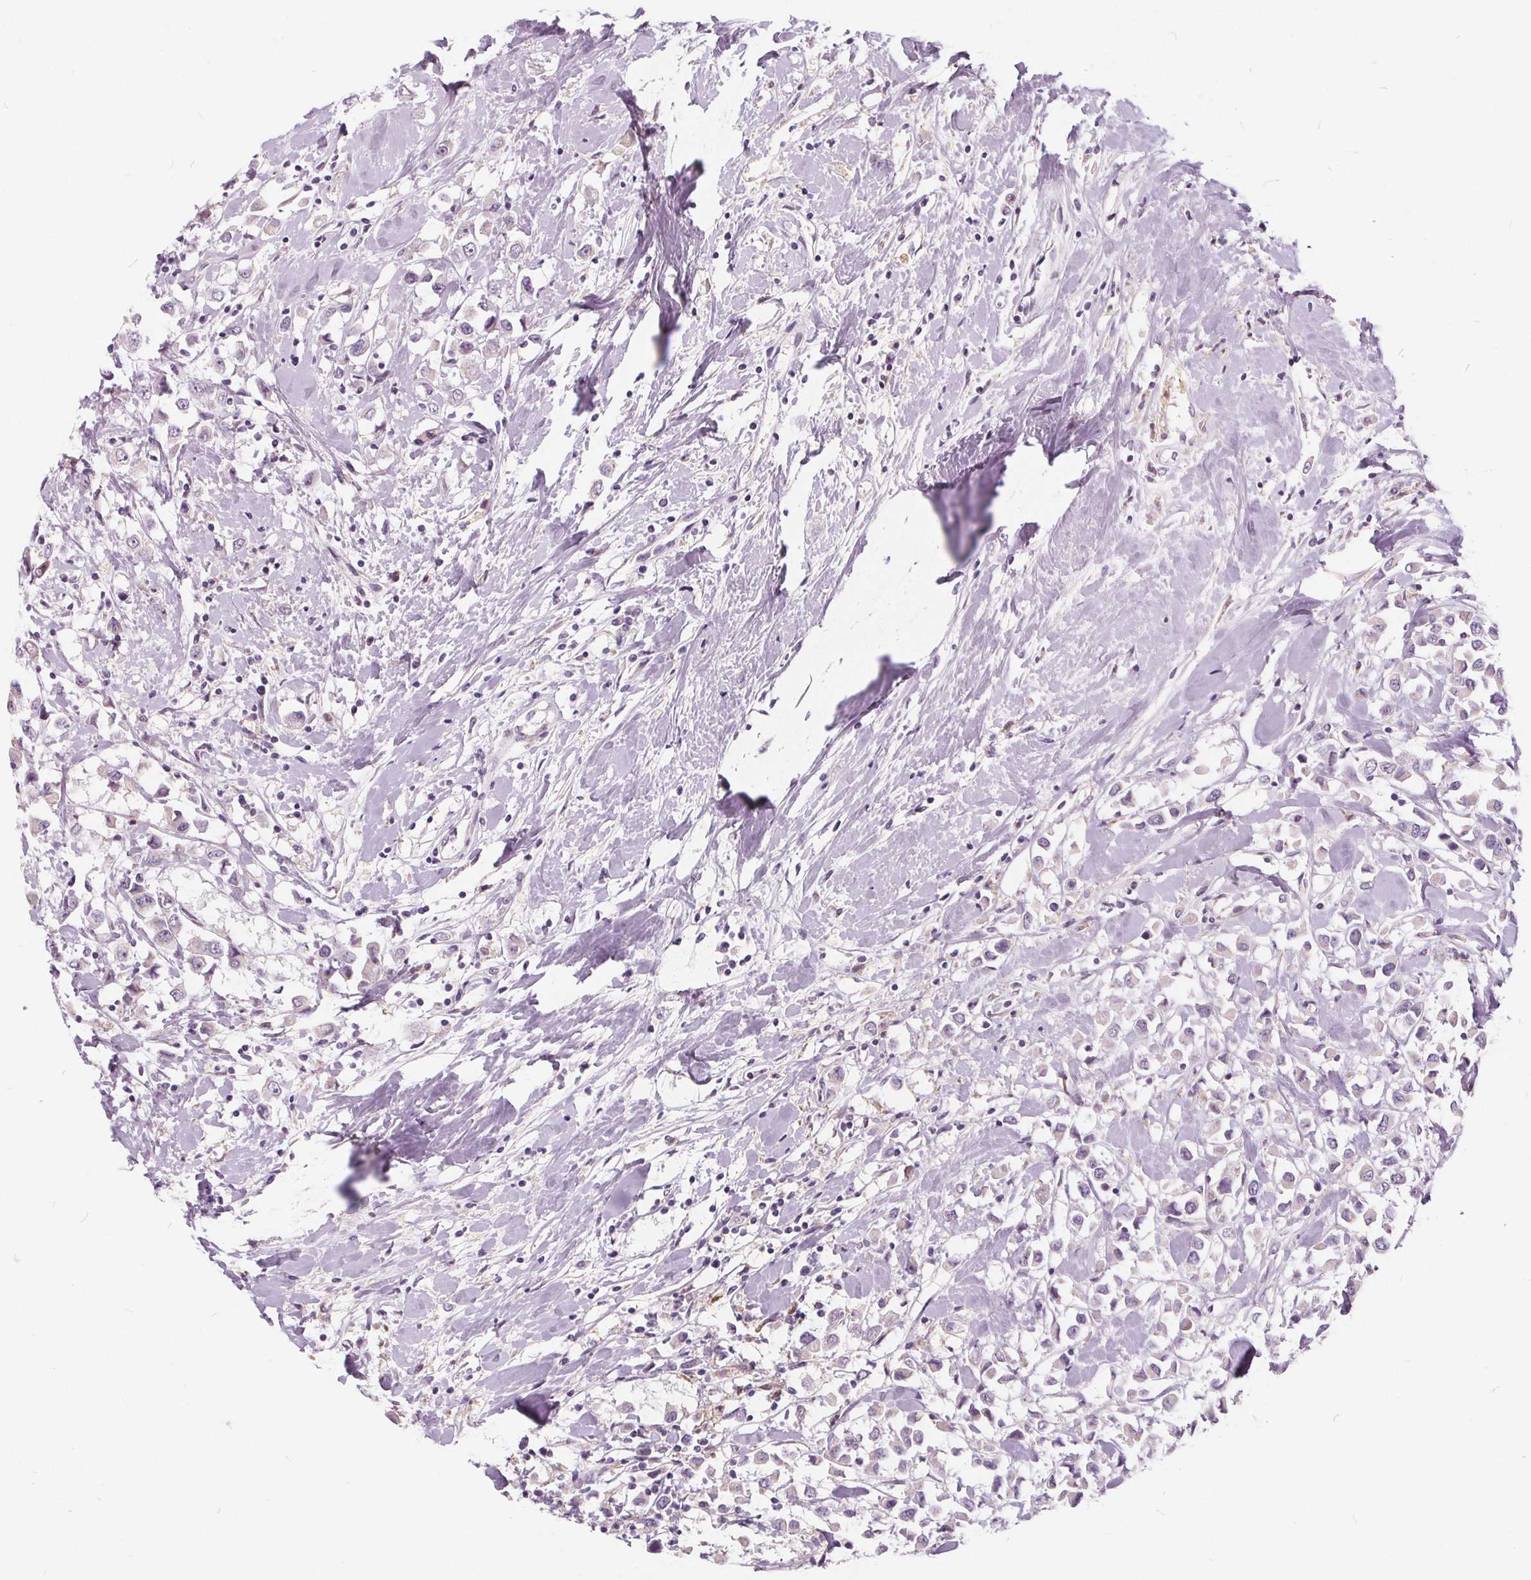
{"staining": {"intensity": "negative", "quantity": "none", "location": "none"}, "tissue": "breast cancer", "cell_type": "Tumor cells", "image_type": "cancer", "snomed": [{"axis": "morphology", "description": "Duct carcinoma"}, {"axis": "topography", "description": "Breast"}], "caption": "Breast invasive ductal carcinoma was stained to show a protein in brown. There is no significant expression in tumor cells.", "gene": "HAAO", "patient": {"sex": "female", "age": 61}}